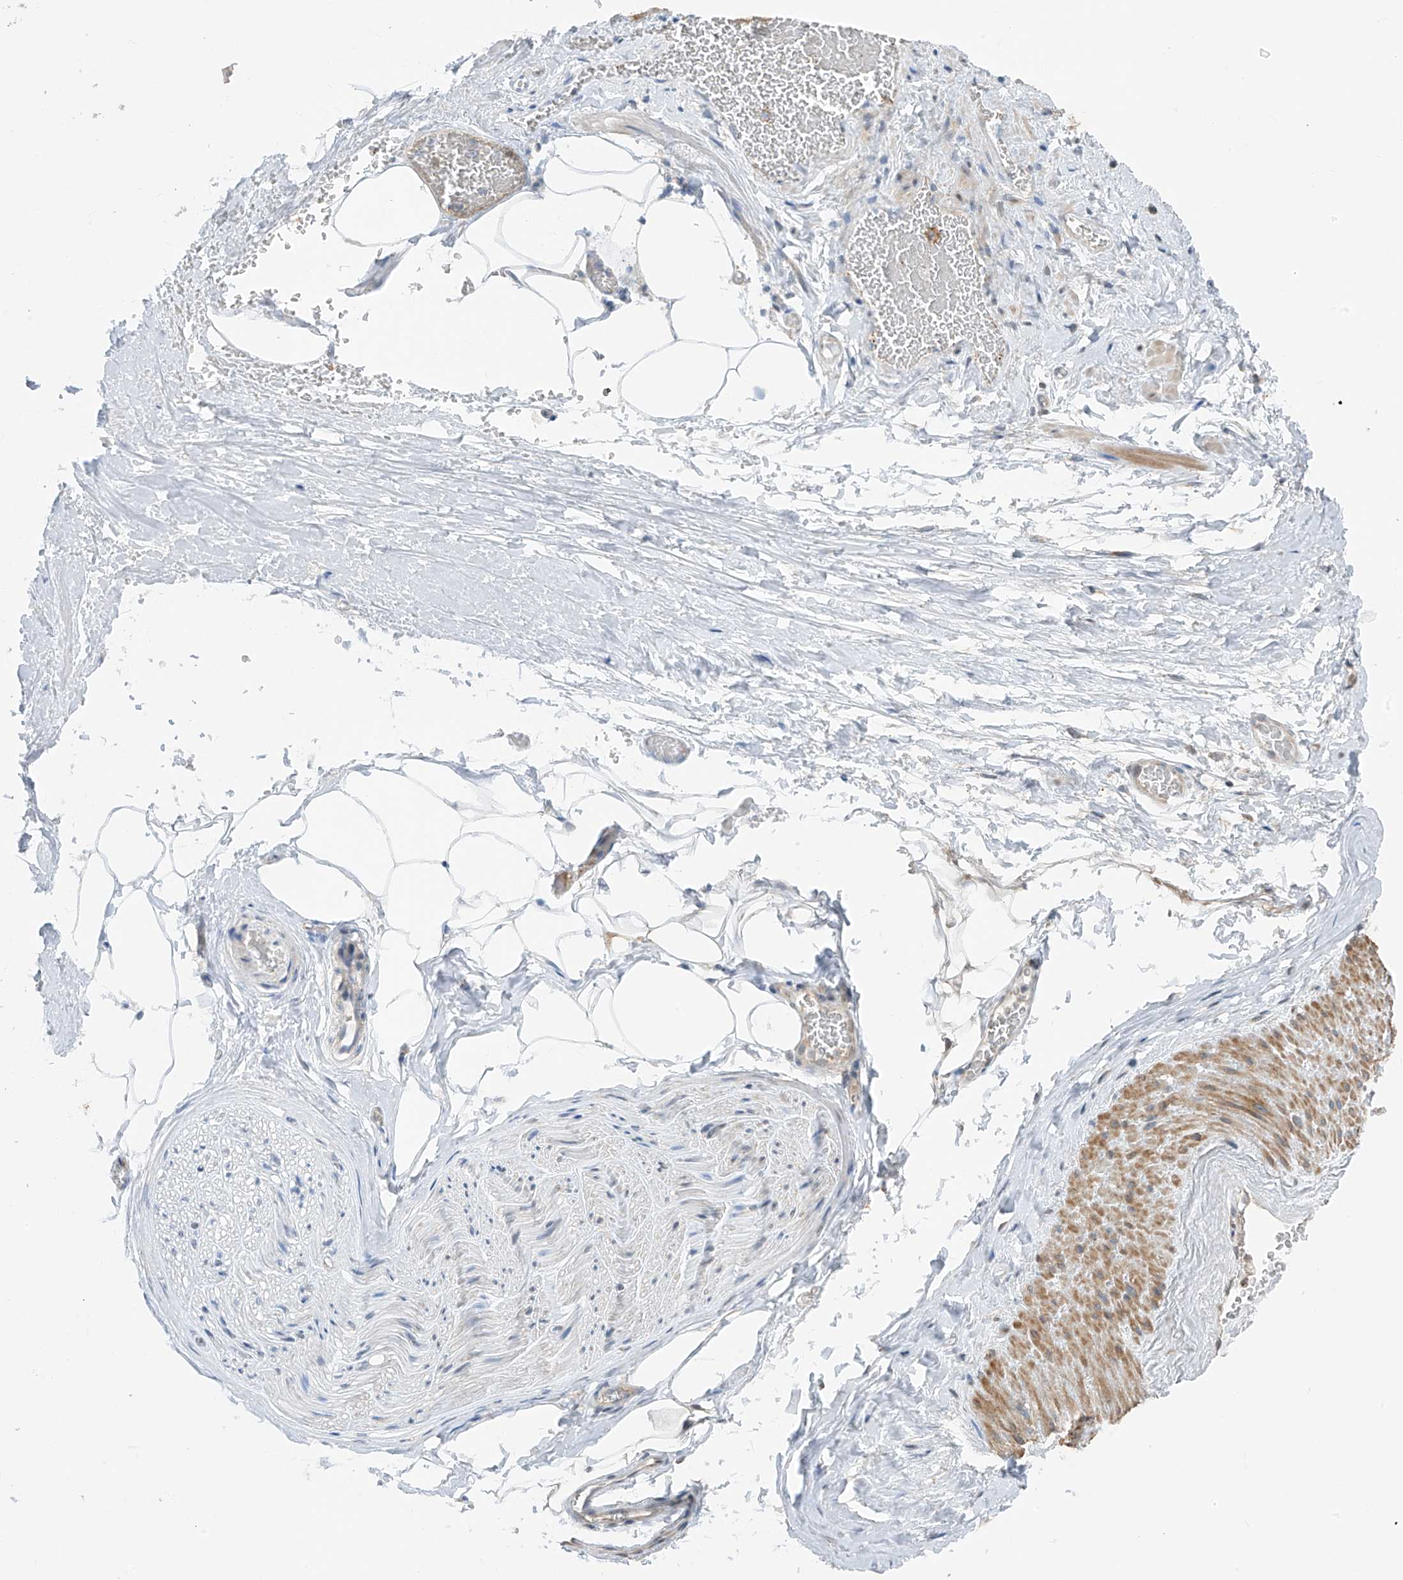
{"staining": {"intensity": "moderate", "quantity": ">75%", "location": "cytoplasmic/membranous"}, "tissue": "adipose tissue", "cell_type": "Adipocytes", "image_type": "normal", "snomed": [{"axis": "morphology", "description": "Normal tissue, NOS"}, {"axis": "morphology", "description": "Adenocarcinoma, Low grade"}, {"axis": "topography", "description": "Prostate"}, {"axis": "topography", "description": "Peripheral nerve tissue"}], "caption": "Benign adipose tissue reveals moderate cytoplasmic/membranous positivity in about >75% of adipocytes The protein is stained brown, and the nuclei are stained in blue (DAB (3,3'-diaminobenzidine) IHC with brightfield microscopy, high magnification)..", "gene": "TTC38", "patient": {"sex": "male", "age": 63}}